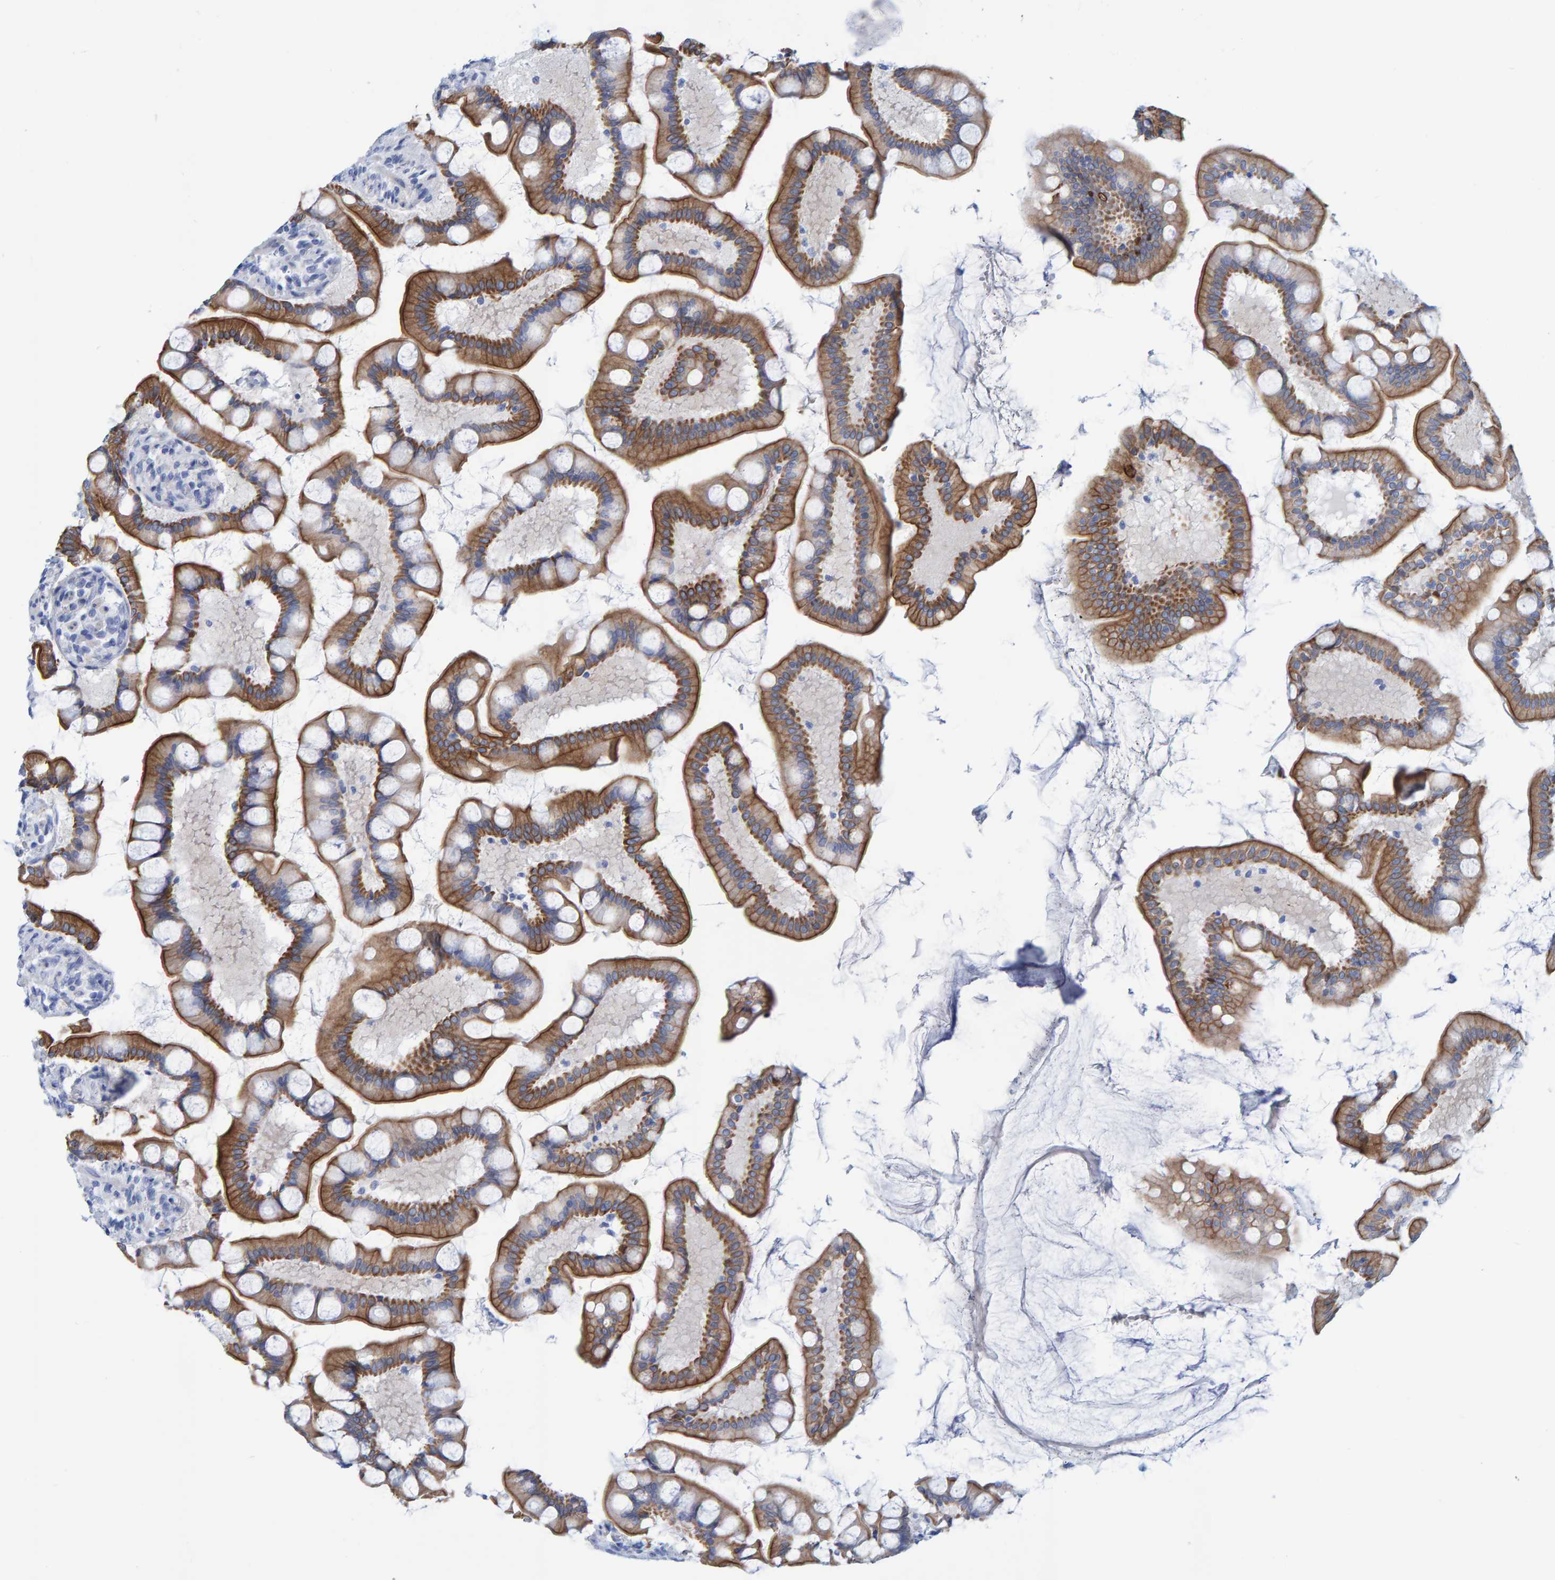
{"staining": {"intensity": "moderate", "quantity": ">75%", "location": "cytoplasmic/membranous"}, "tissue": "small intestine", "cell_type": "Glandular cells", "image_type": "normal", "snomed": [{"axis": "morphology", "description": "Normal tissue, NOS"}, {"axis": "topography", "description": "Small intestine"}], "caption": "The histopathology image demonstrates immunohistochemical staining of benign small intestine. There is moderate cytoplasmic/membranous expression is seen in approximately >75% of glandular cells.", "gene": "JAKMIP3", "patient": {"sex": "male", "age": 41}}